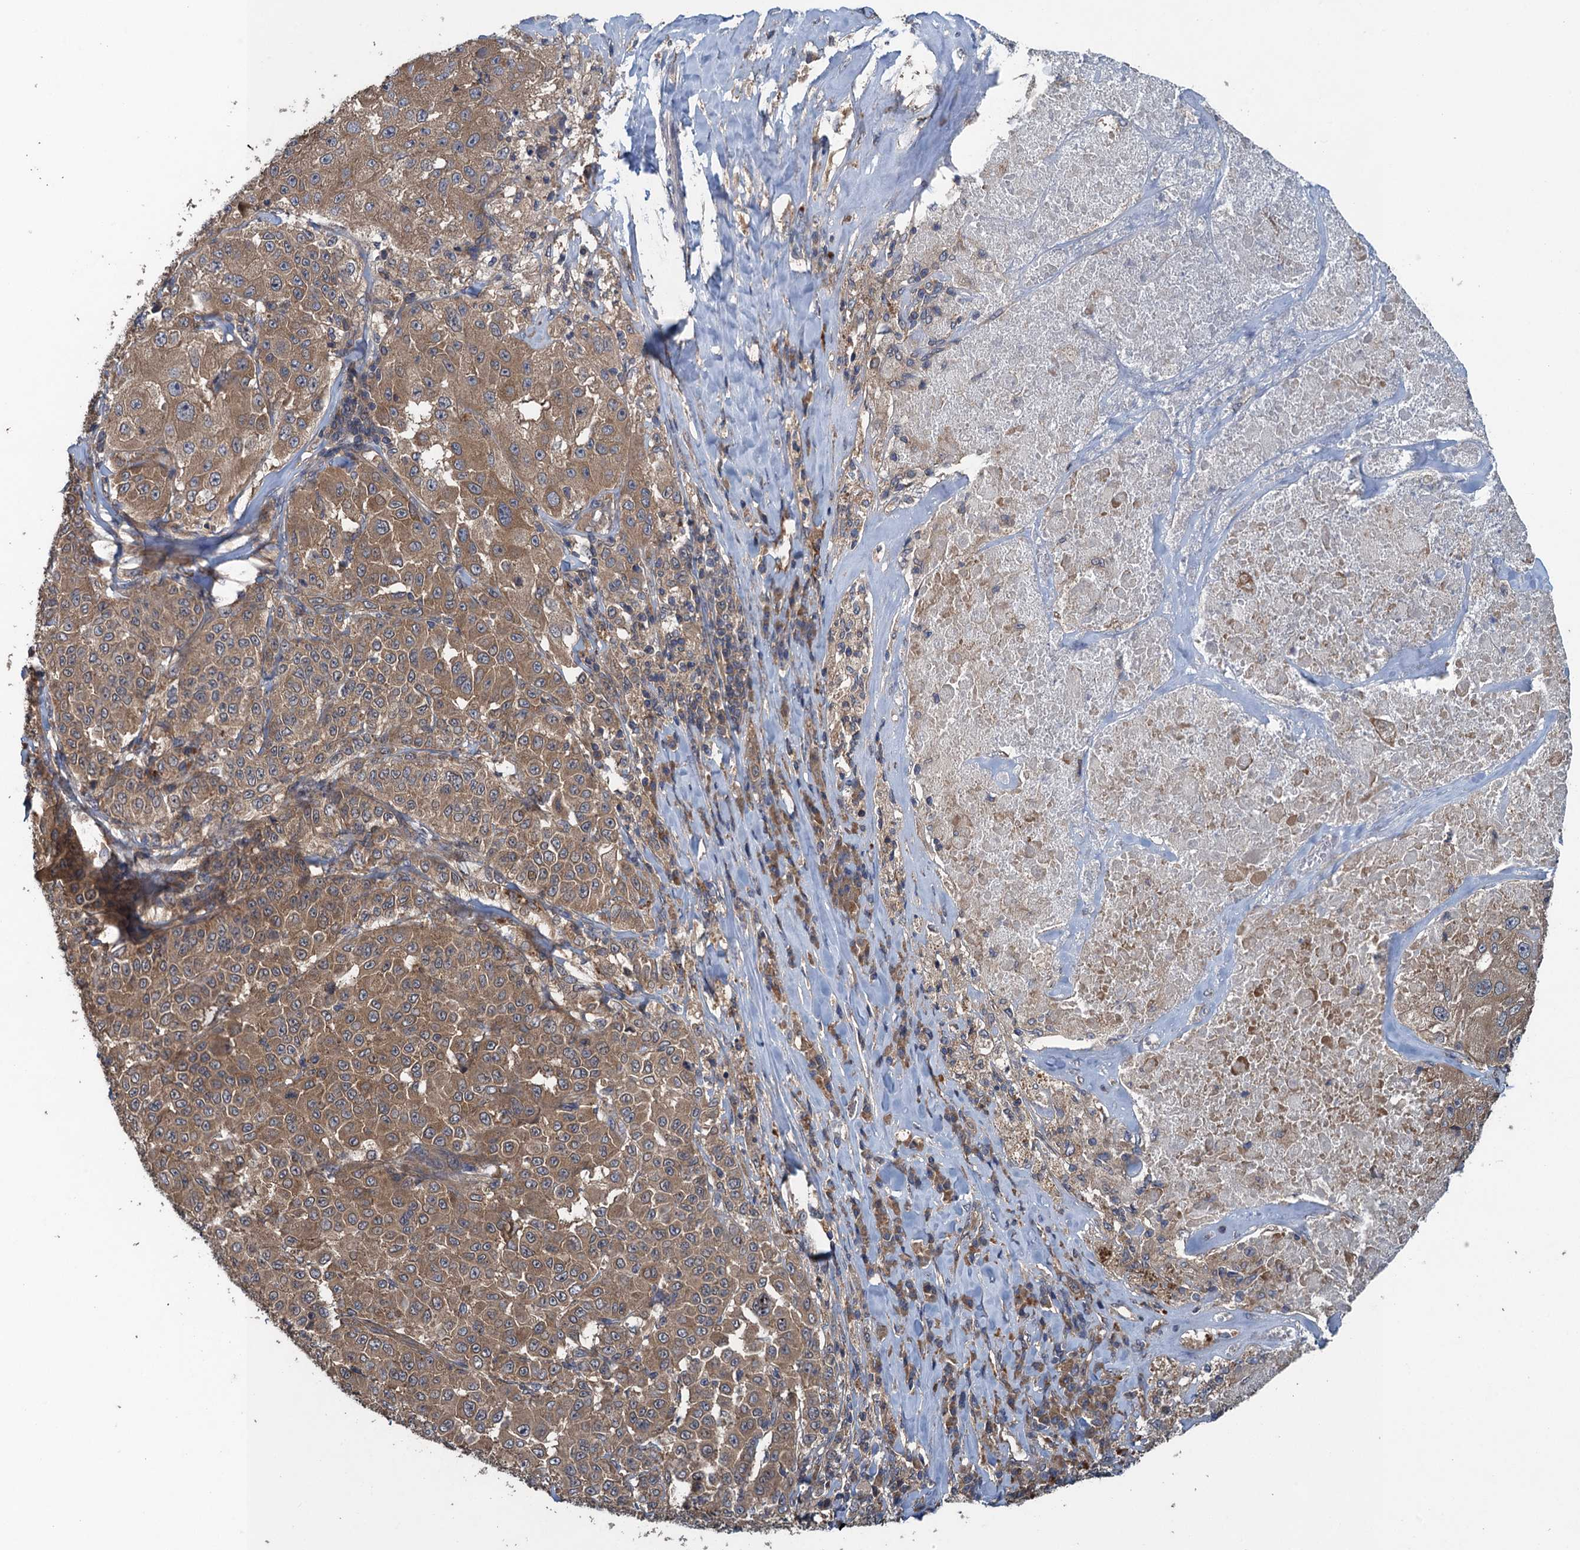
{"staining": {"intensity": "moderate", "quantity": ">75%", "location": "cytoplasmic/membranous"}, "tissue": "melanoma", "cell_type": "Tumor cells", "image_type": "cancer", "snomed": [{"axis": "morphology", "description": "Malignant melanoma, Metastatic site"}, {"axis": "topography", "description": "Lymph node"}], "caption": "Protein staining displays moderate cytoplasmic/membranous staining in approximately >75% of tumor cells in malignant melanoma (metastatic site). Immunohistochemistry stains the protein in brown and the nuclei are stained blue.", "gene": "CNTN5", "patient": {"sex": "male", "age": 62}}